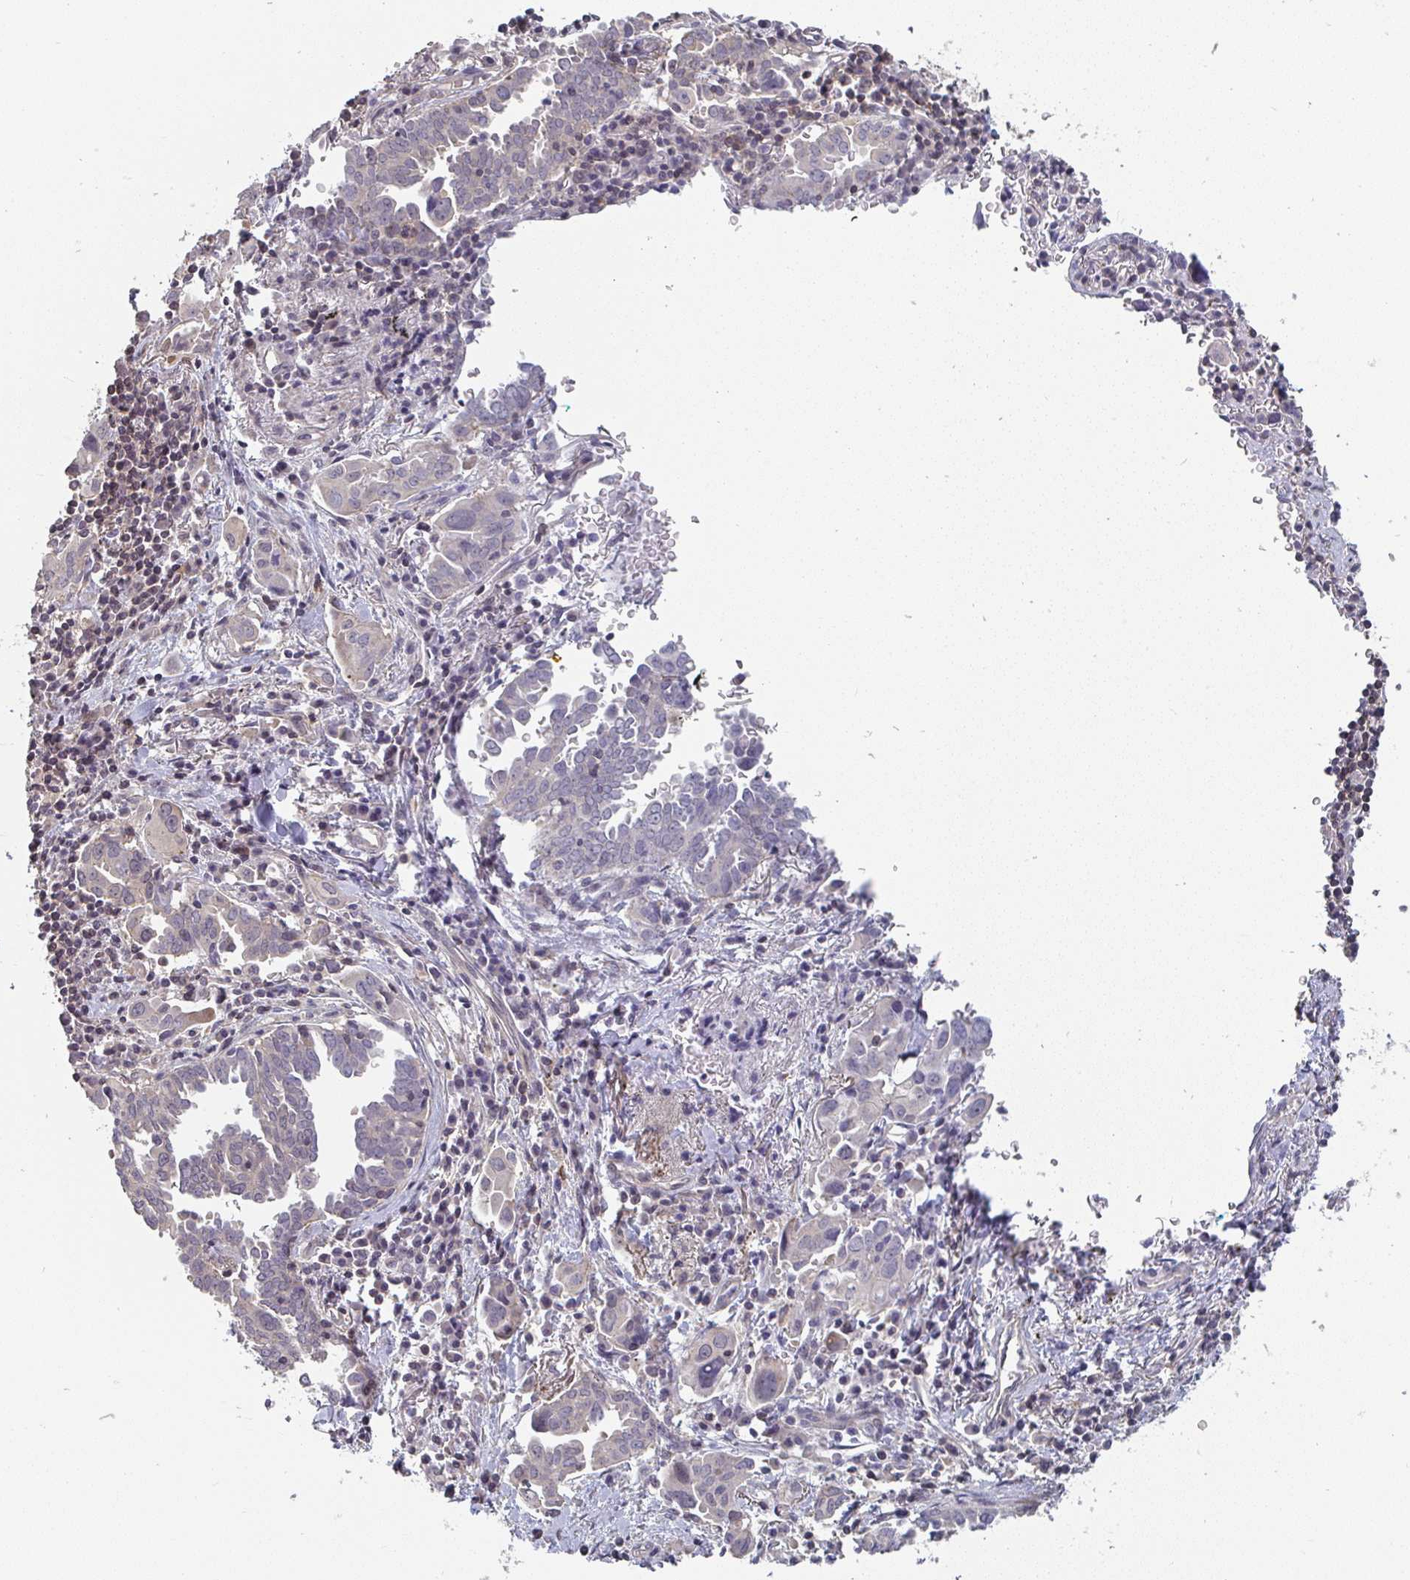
{"staining": {"intensity": "negative", "quantity": "none", "location": "none"}, "tissue": "lung cancer", "cell_type": "Tumor cells", "image_type": "cancer", "snomed": [{"axis": "morphology", "description": "Adenocarcinoma, NOS"}, {"axis": "topography", "description": "Lung"}], "caption": "Tumor cells show no significant protein positivity in lung adenocarcinoma.", "gene": "RANGRF", "patient": {"sex": "male", "age": 76}}